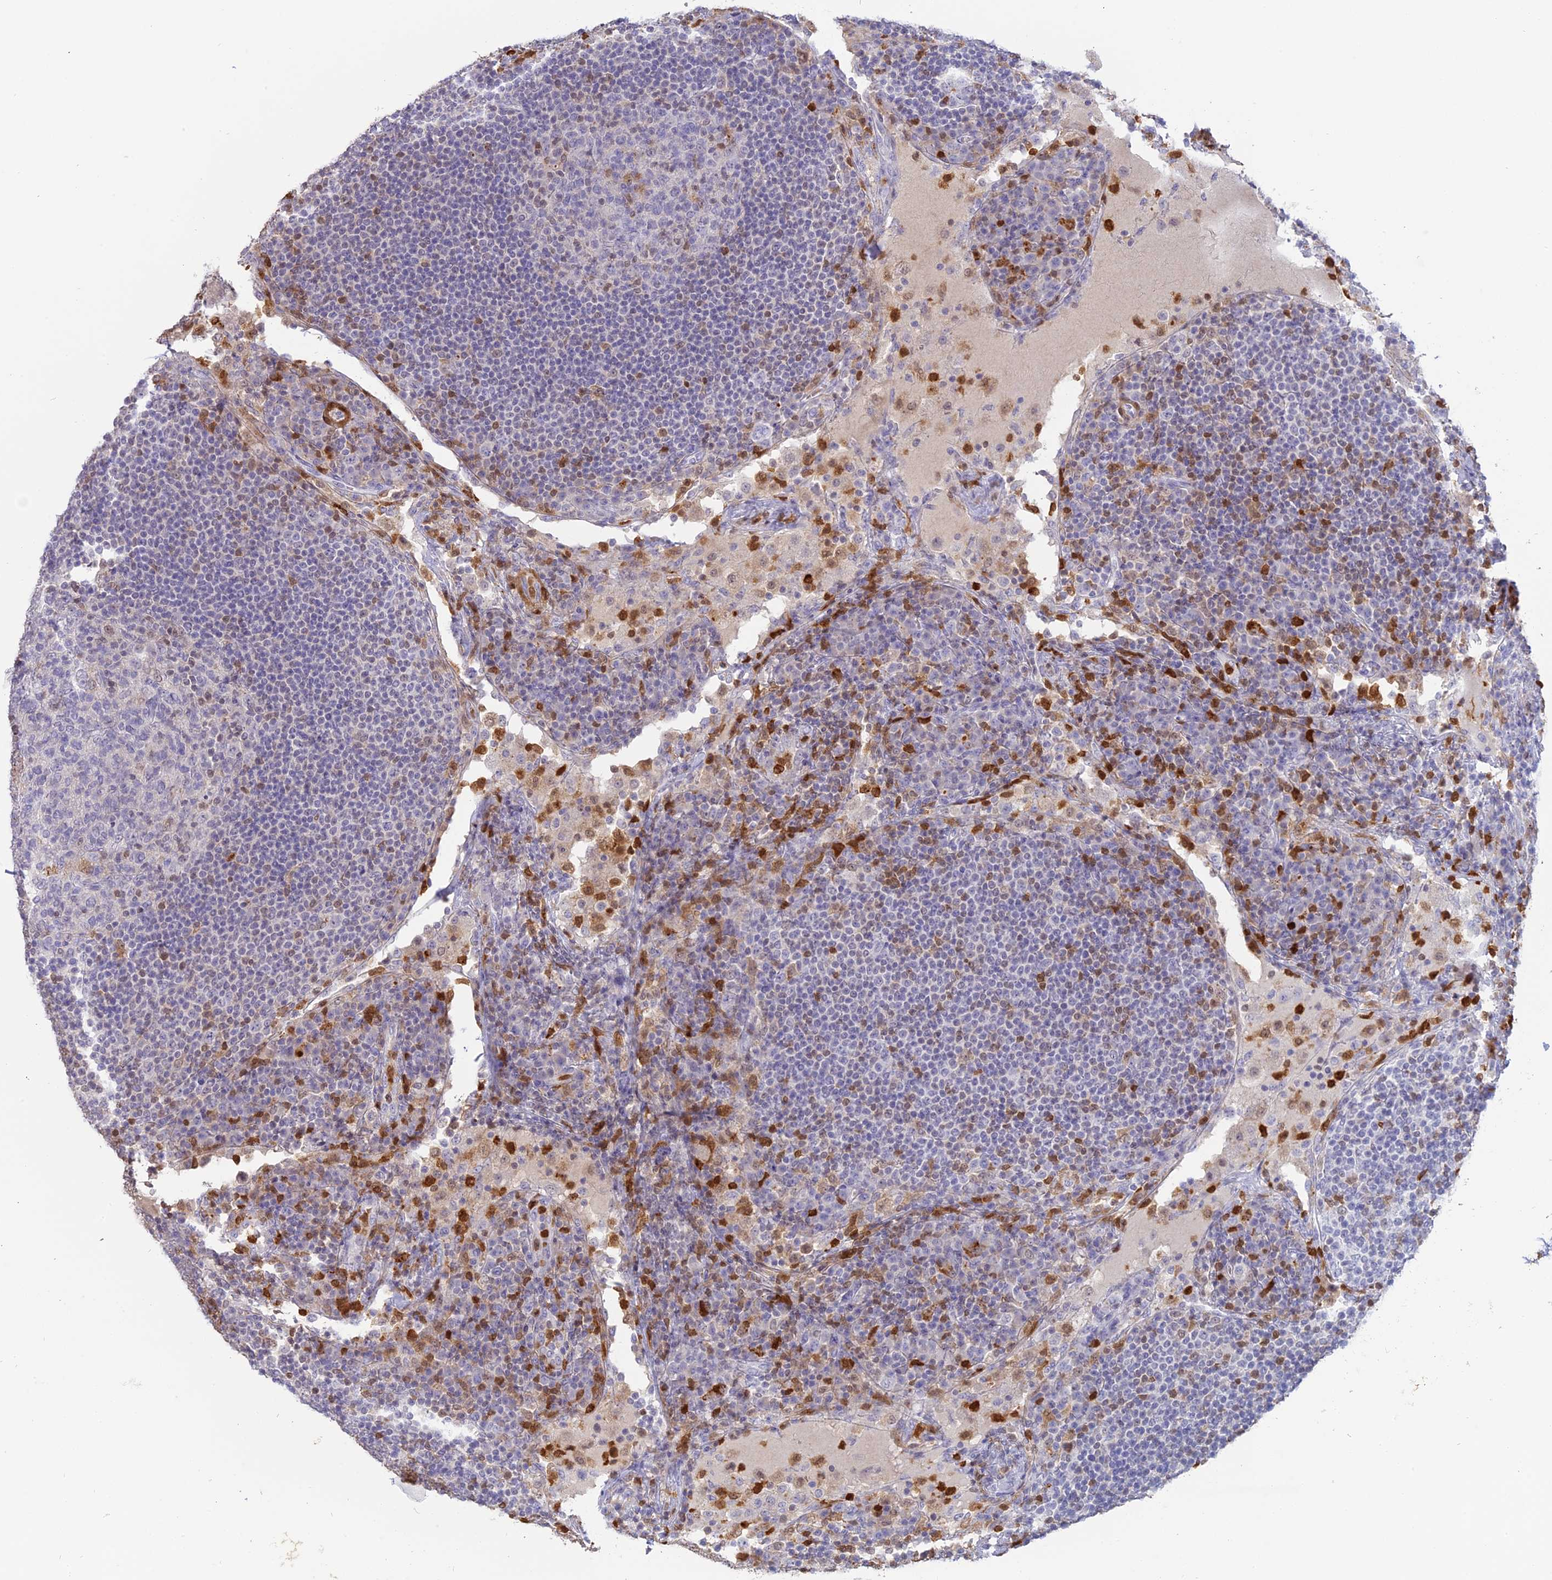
{"staining": {"intensity": "negative", "quantity": "none", "location": "none"}, "tissue": "lymph node", "cell_type": "Germinal center cells", "image_type": "normal", "snomed": [{"axis": "morphology", "description": "Normal tissue, NOS"}, {"axis": "topography", "description": "Lymph node"}], "caption": "Immunohistochemistry (IHC) photomicrograph of normal lymph node: human lymph node stained with DAB reveals no significant protein positivity in germinal center cells. (DAB (3,3'-diaminobenzidine) IHC, high magnification).", "gene": "PGBD4", "patient": {"sex": "female", "age": 53}}